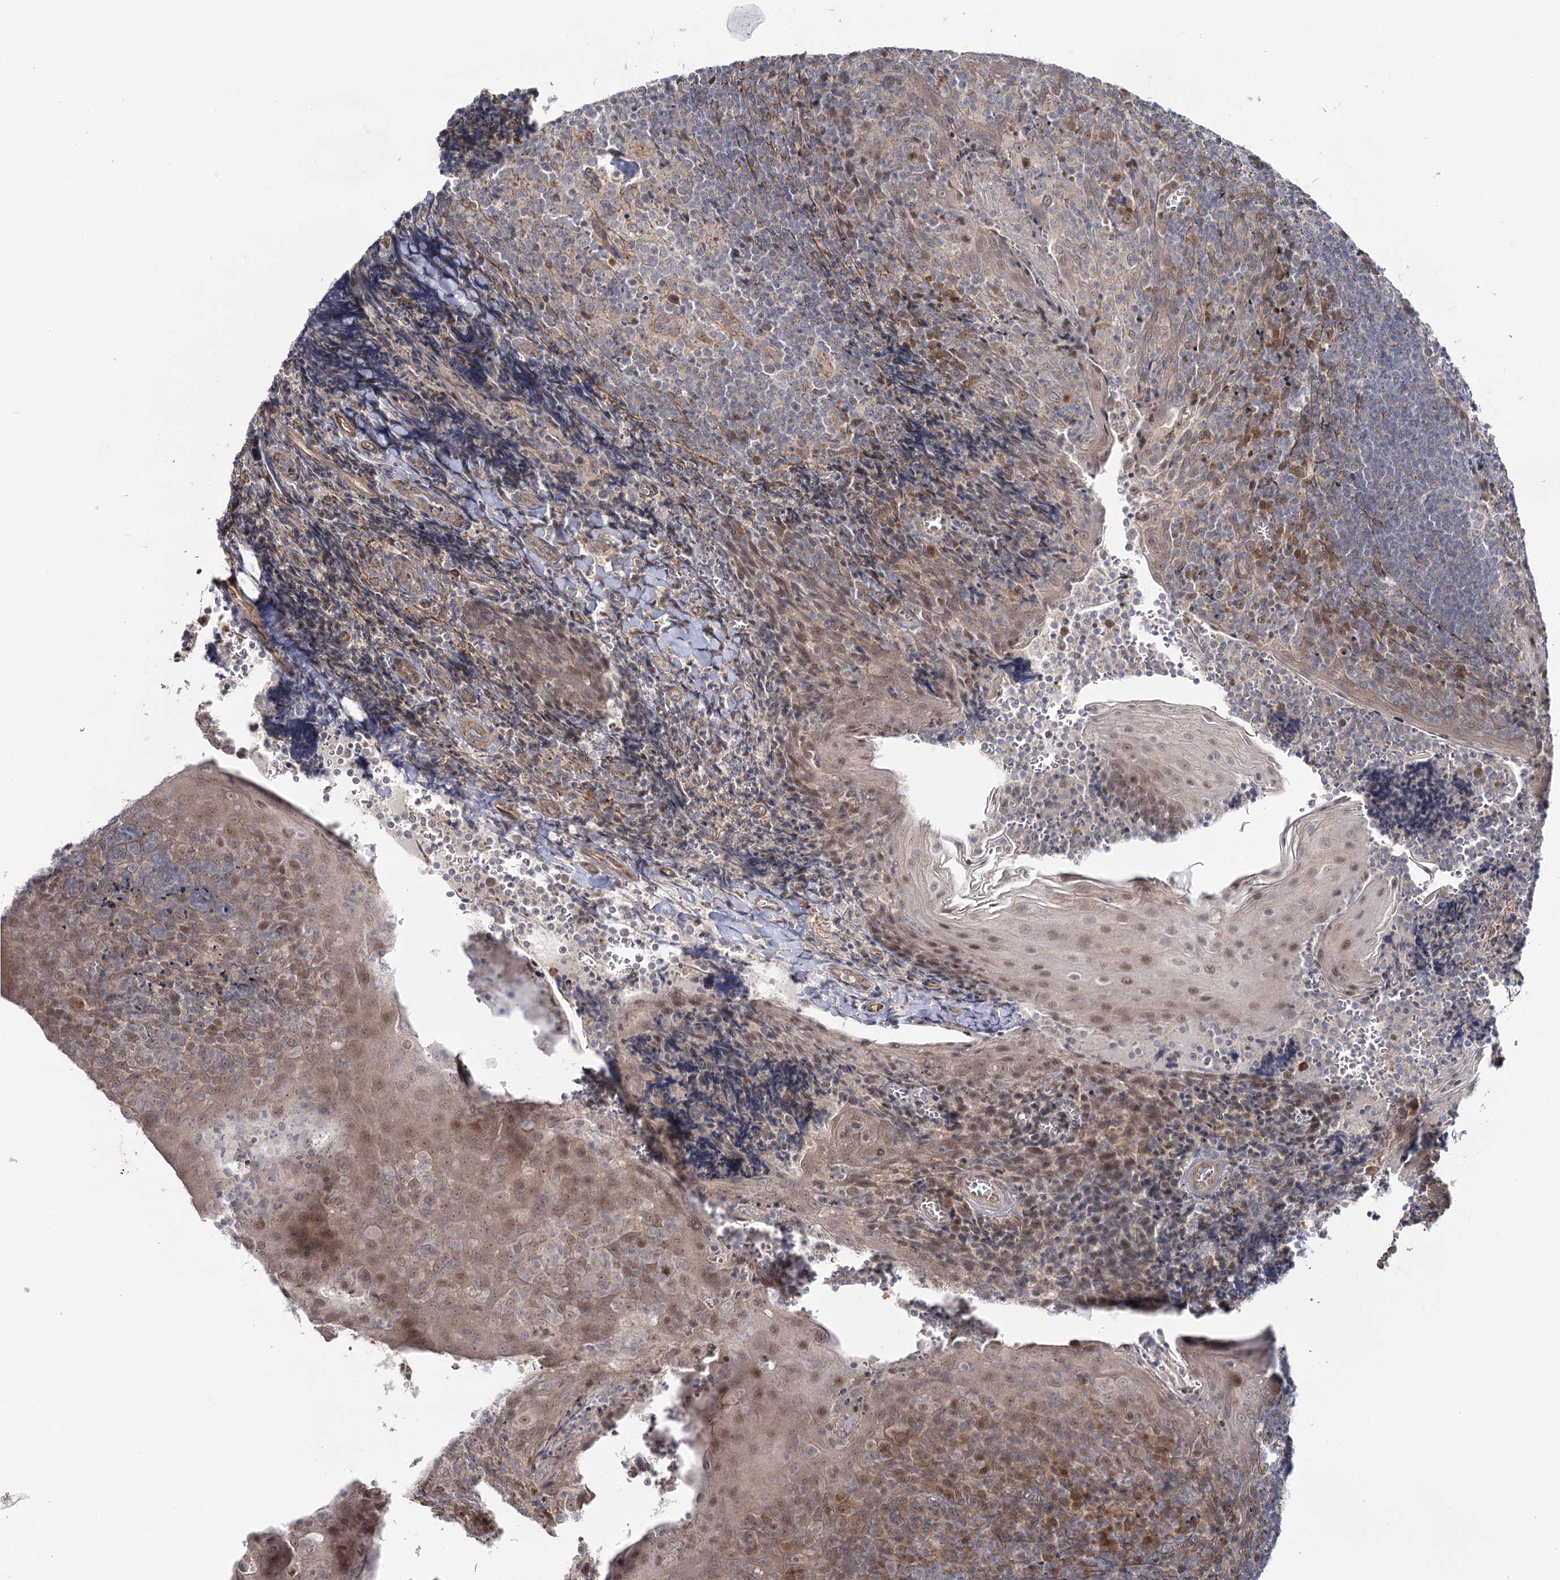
{"staining": {"intensity": "negative", "quantity": "none", "location": "none"}, "tissue": "tonsil", "cell_type": "Germinal center cells", "image_type": "normal", "snomed": [{"axis": "morphology", "description": "Normal tissue, NOS"}, {"axis": "topography", "description": "Tonsil"}], "caption": "A high-resolution image shows IHC staining of unremarkable tonsil, which demonstrates no significant positivity in germinal center cells.", "gene": "TBC1D9B", "patient": {"sex": "male", "age": 27}}